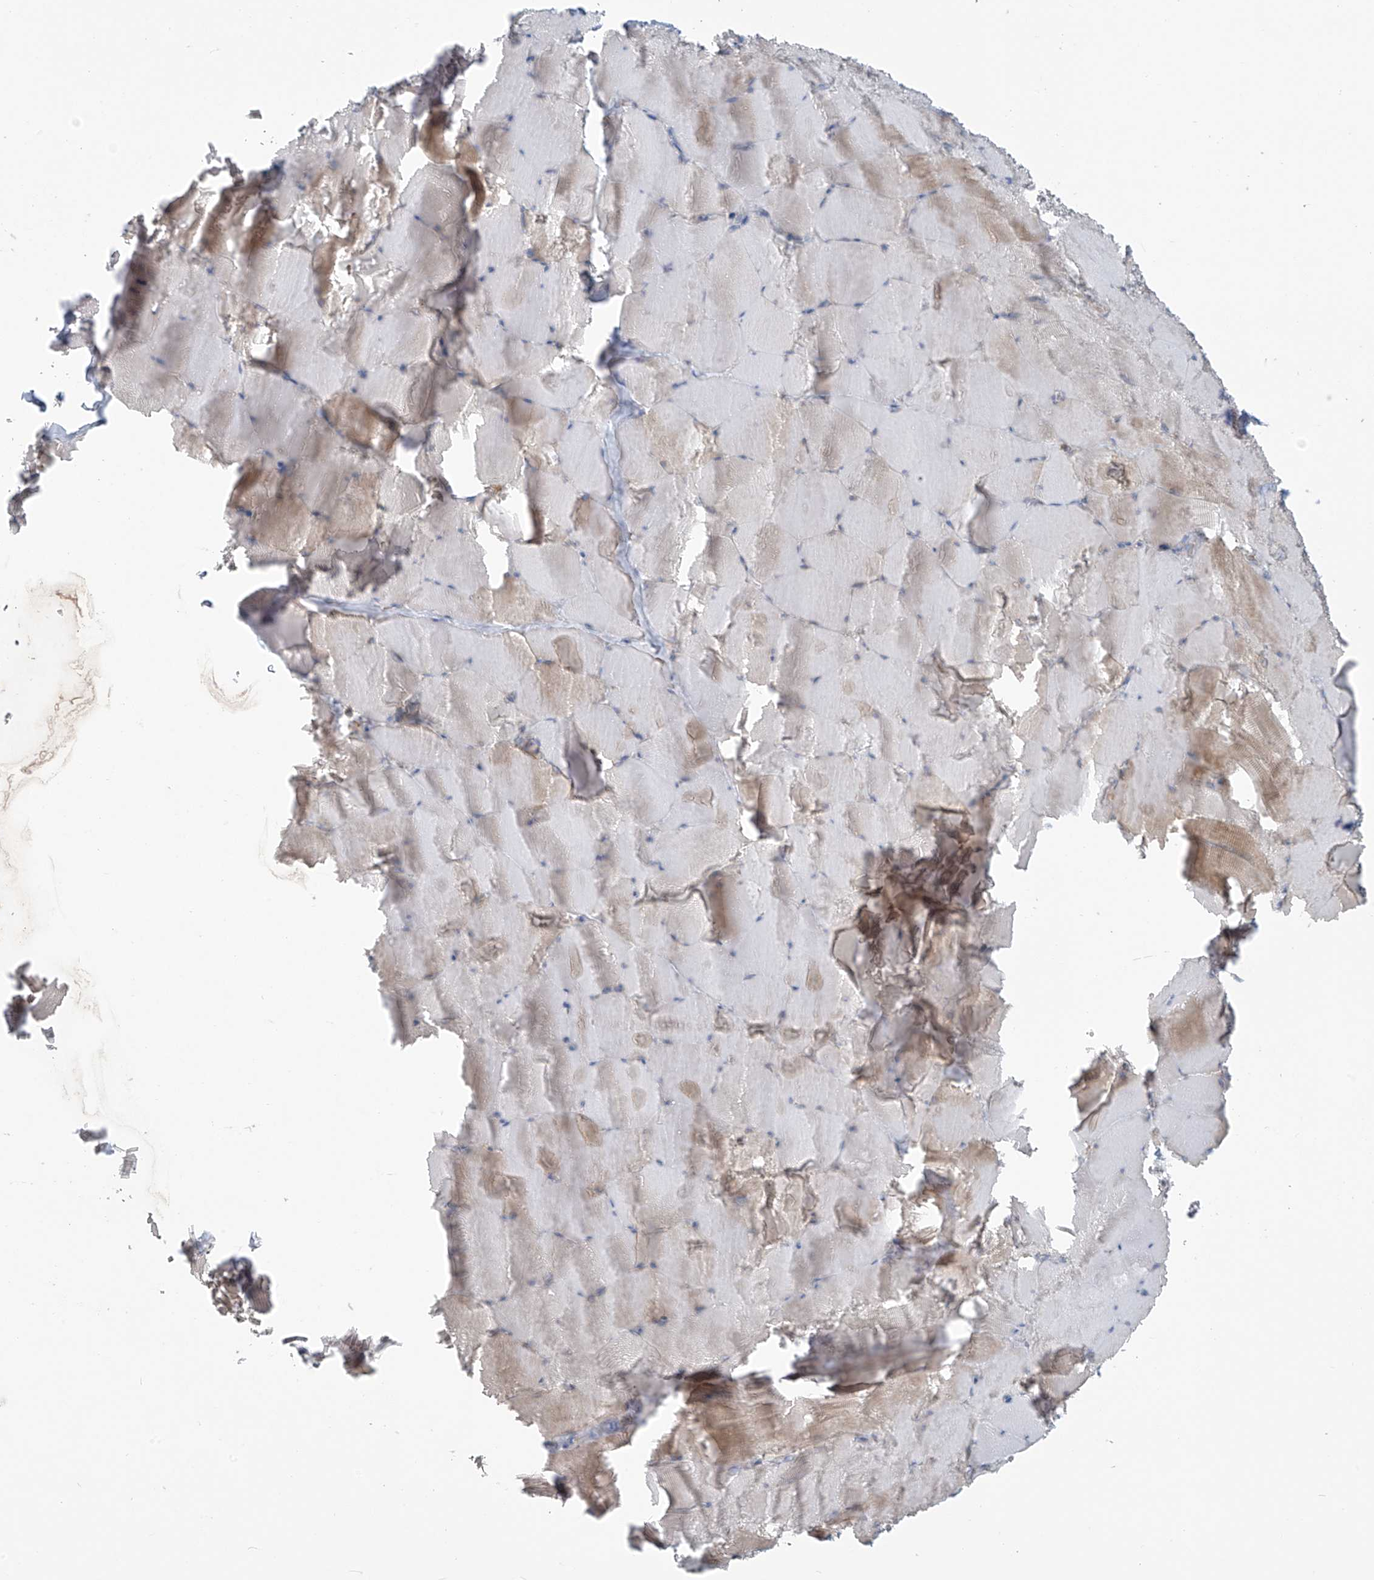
{"staining": {"intensity": "weak", "quantity": "<25%", "location": "cytoplasmic/membranous"}, "tissue": "skeletal muscle", "cell_type": "Myocytes", "image_type": "normal", "snomed": [{"axis": "morphology", "description": "Normal tissue, NOS"}, {"axis": "topography", "description": "Skeletal muscle"}], "caption": "The immunohistochemistry micrograph has no significant expression in myocytes of skeletal muscle. (Immunohistochemistry, brightfield microscopy, high magnification).", "gene": "LZTS3", "patient": {"sex": "male", "age": 62}}